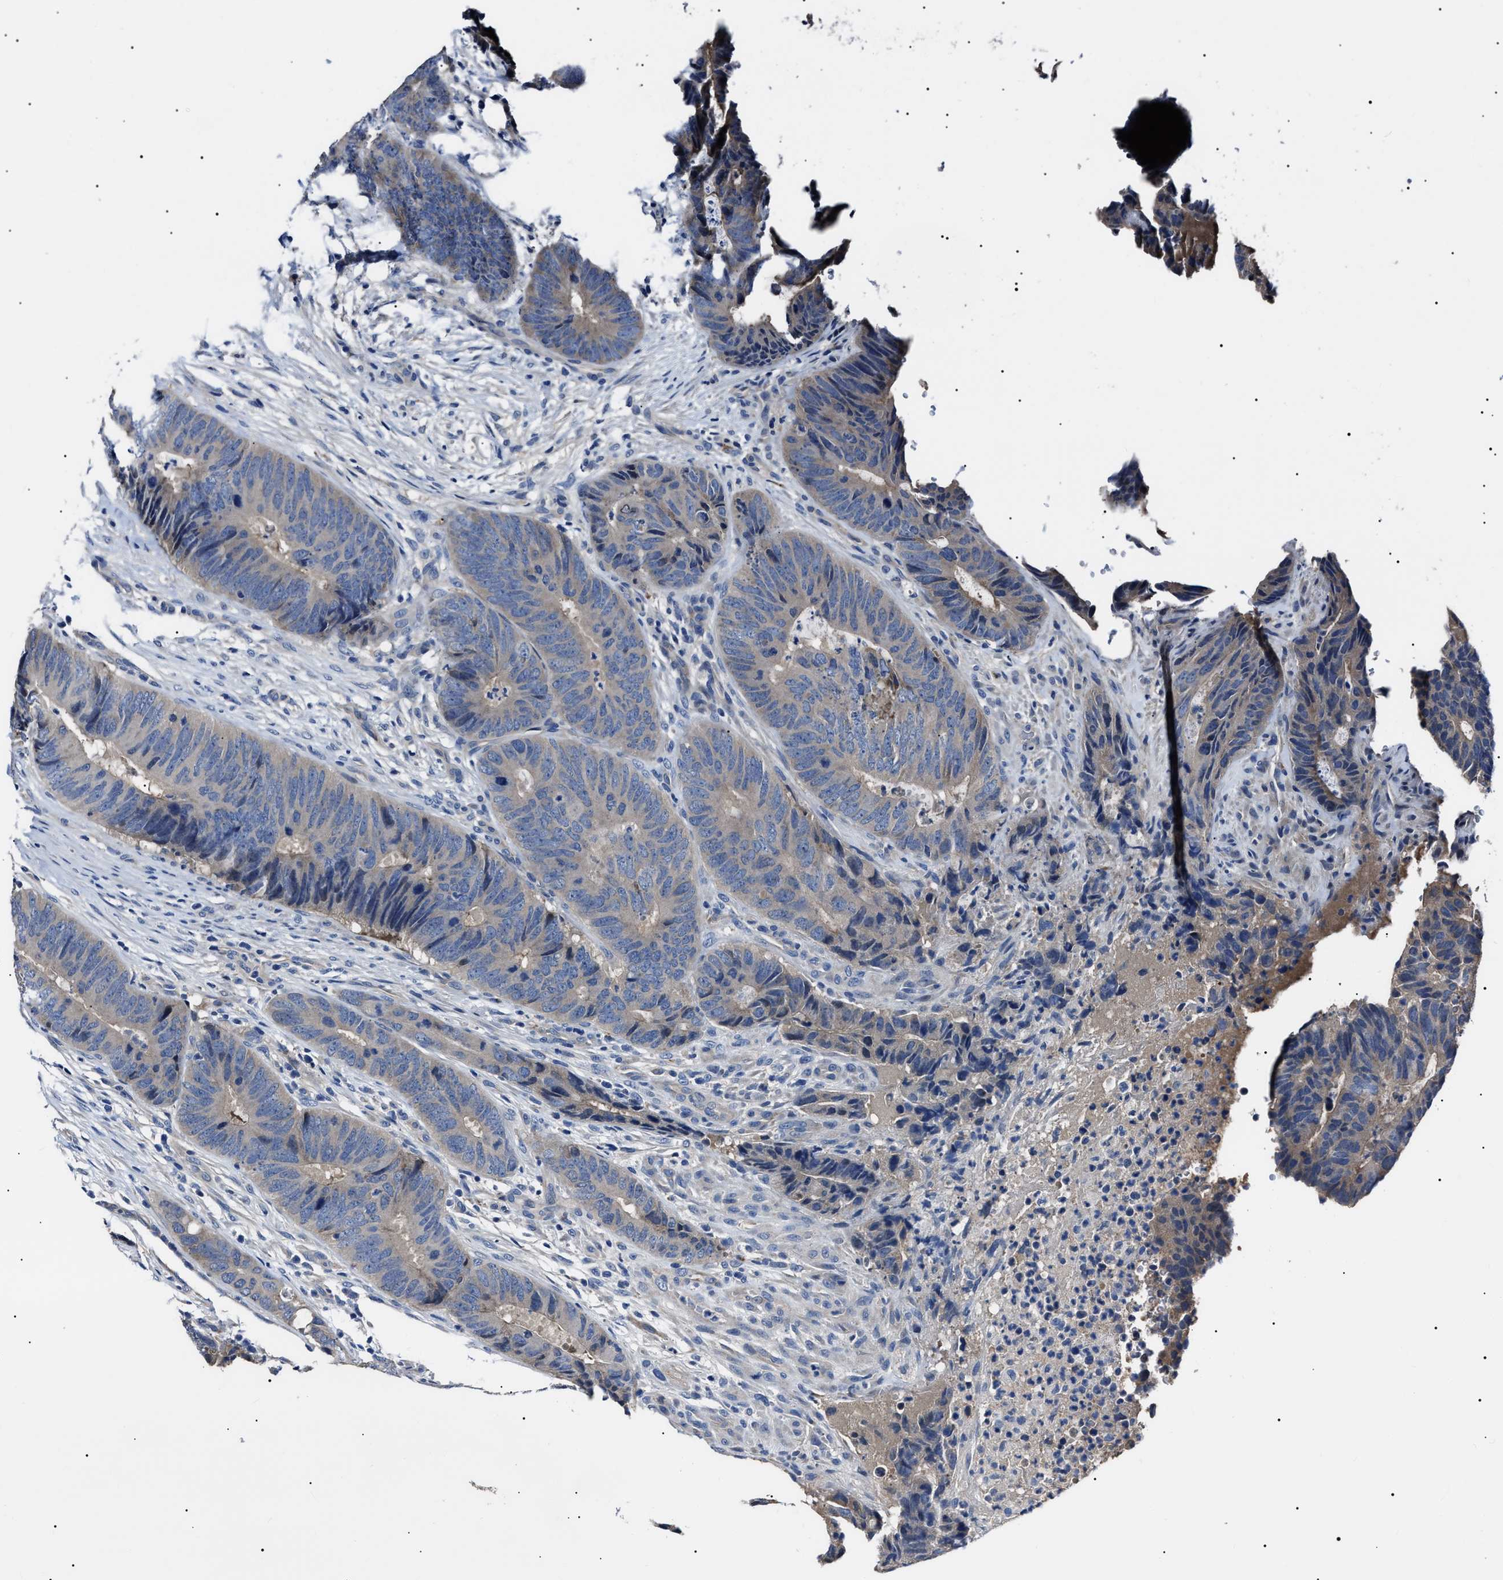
{"staining": {"intensity": "negative", "quantity": "none", "location": "none"}, "tissue": "colorectal cancer", "cell_type": "Tumor cells", "image_type": "cancer", "snomed": [{"axis": "morphology", "description": "Adenocarcinoma, NOS"}, {"axis": "topography", "description": "Colon"}], "caption": "Immunohistochemistry image of human colorectal adenocarcinoma stained for a protein (brown), which exhibits no expression in tumor cells.", "gene": "IFT81", "patient": {"sex": "male", "age": 56}}